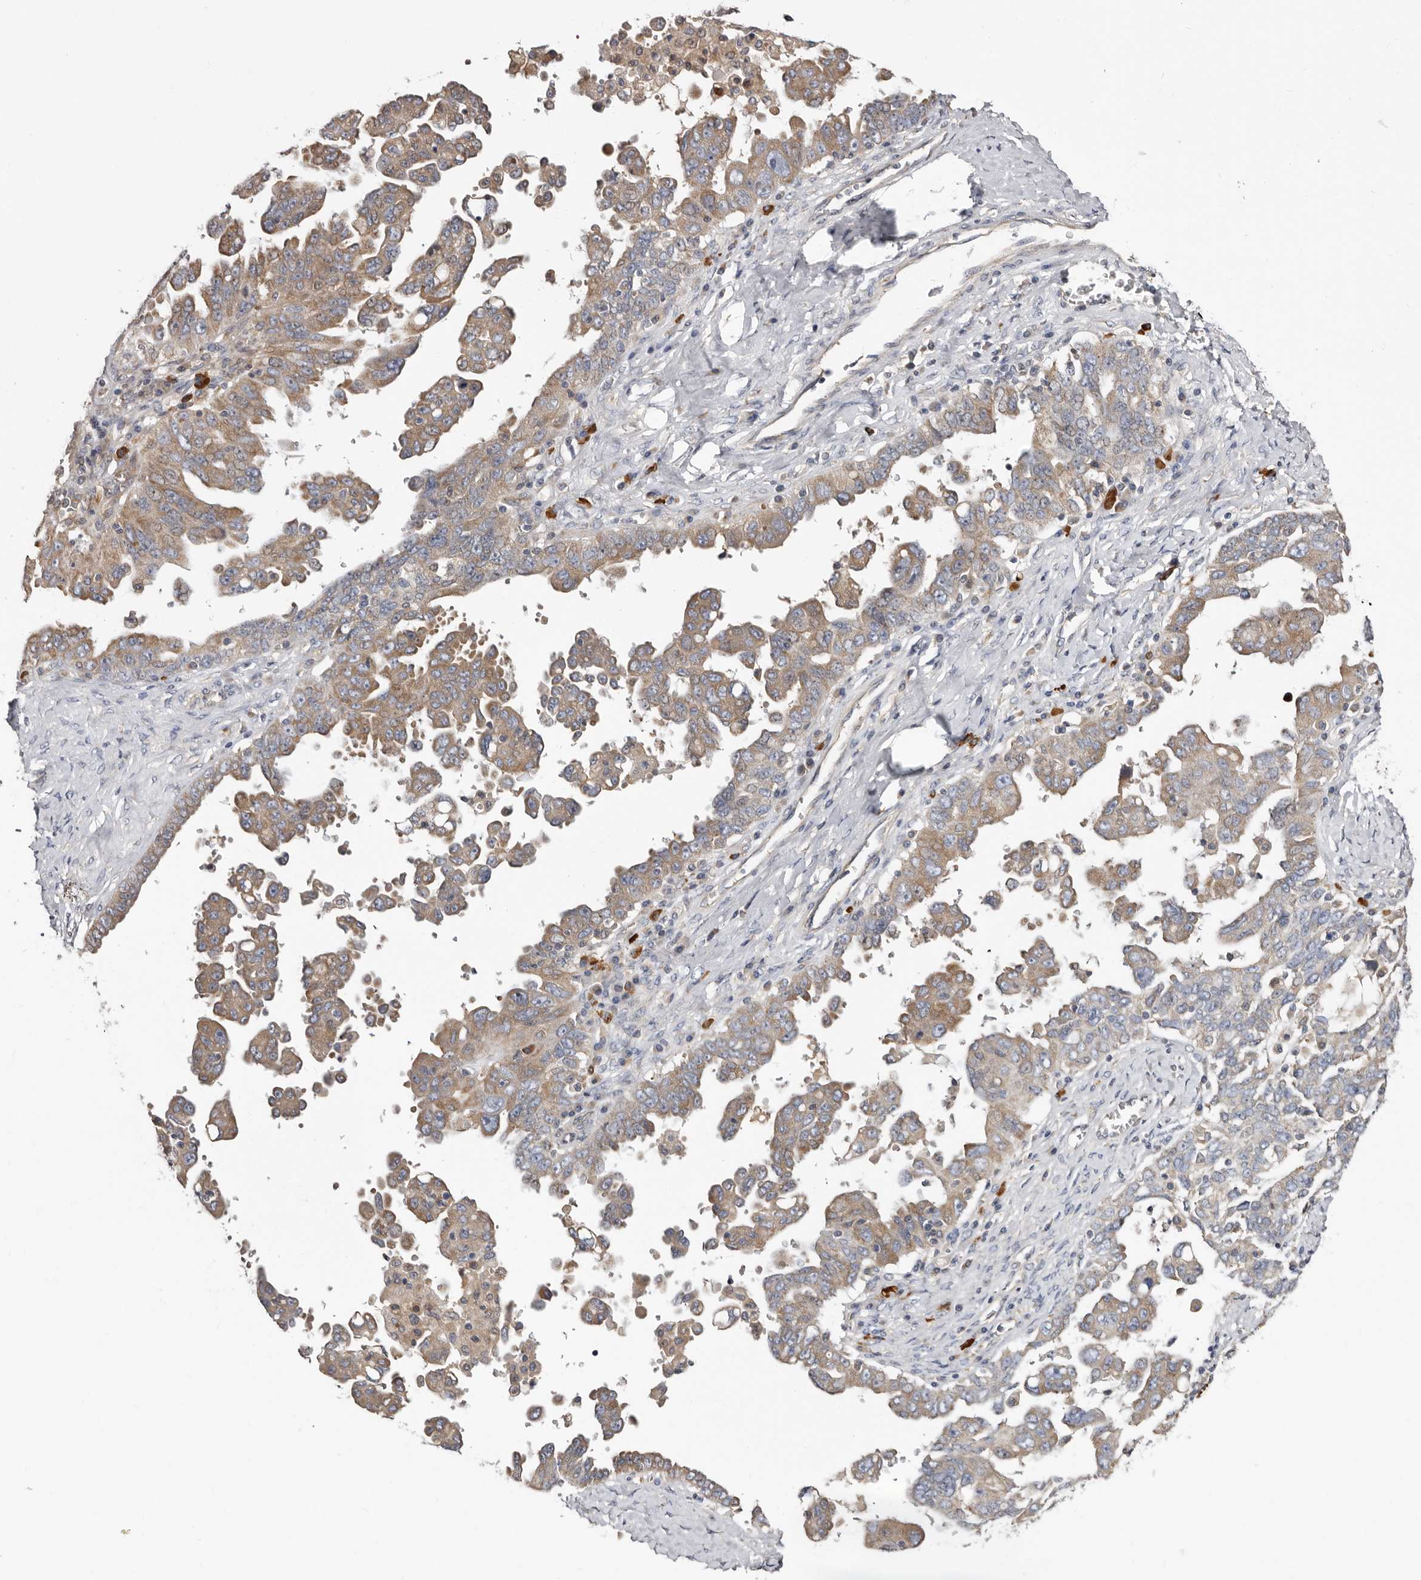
{"staining": {"intensity": "weak", "quantity": ">75%", "location": "cytoplasmic/membranous"}, "tissue": "ovarian cancer", "cell_type": "Tumor cells", "image_type": "cancer", "snomed": [{"axis": "morphology", "description": "Carcinoma, endometroid"}, {"axis": "topography", "description": "Ovary"}], "caption": "Human endometroid carcinoma (ovarian) stained with a protein marker demonstrates weak staining in tumor cells.", "gene": "ASIC5", "patient": {"sex": "female", "age": 62}}